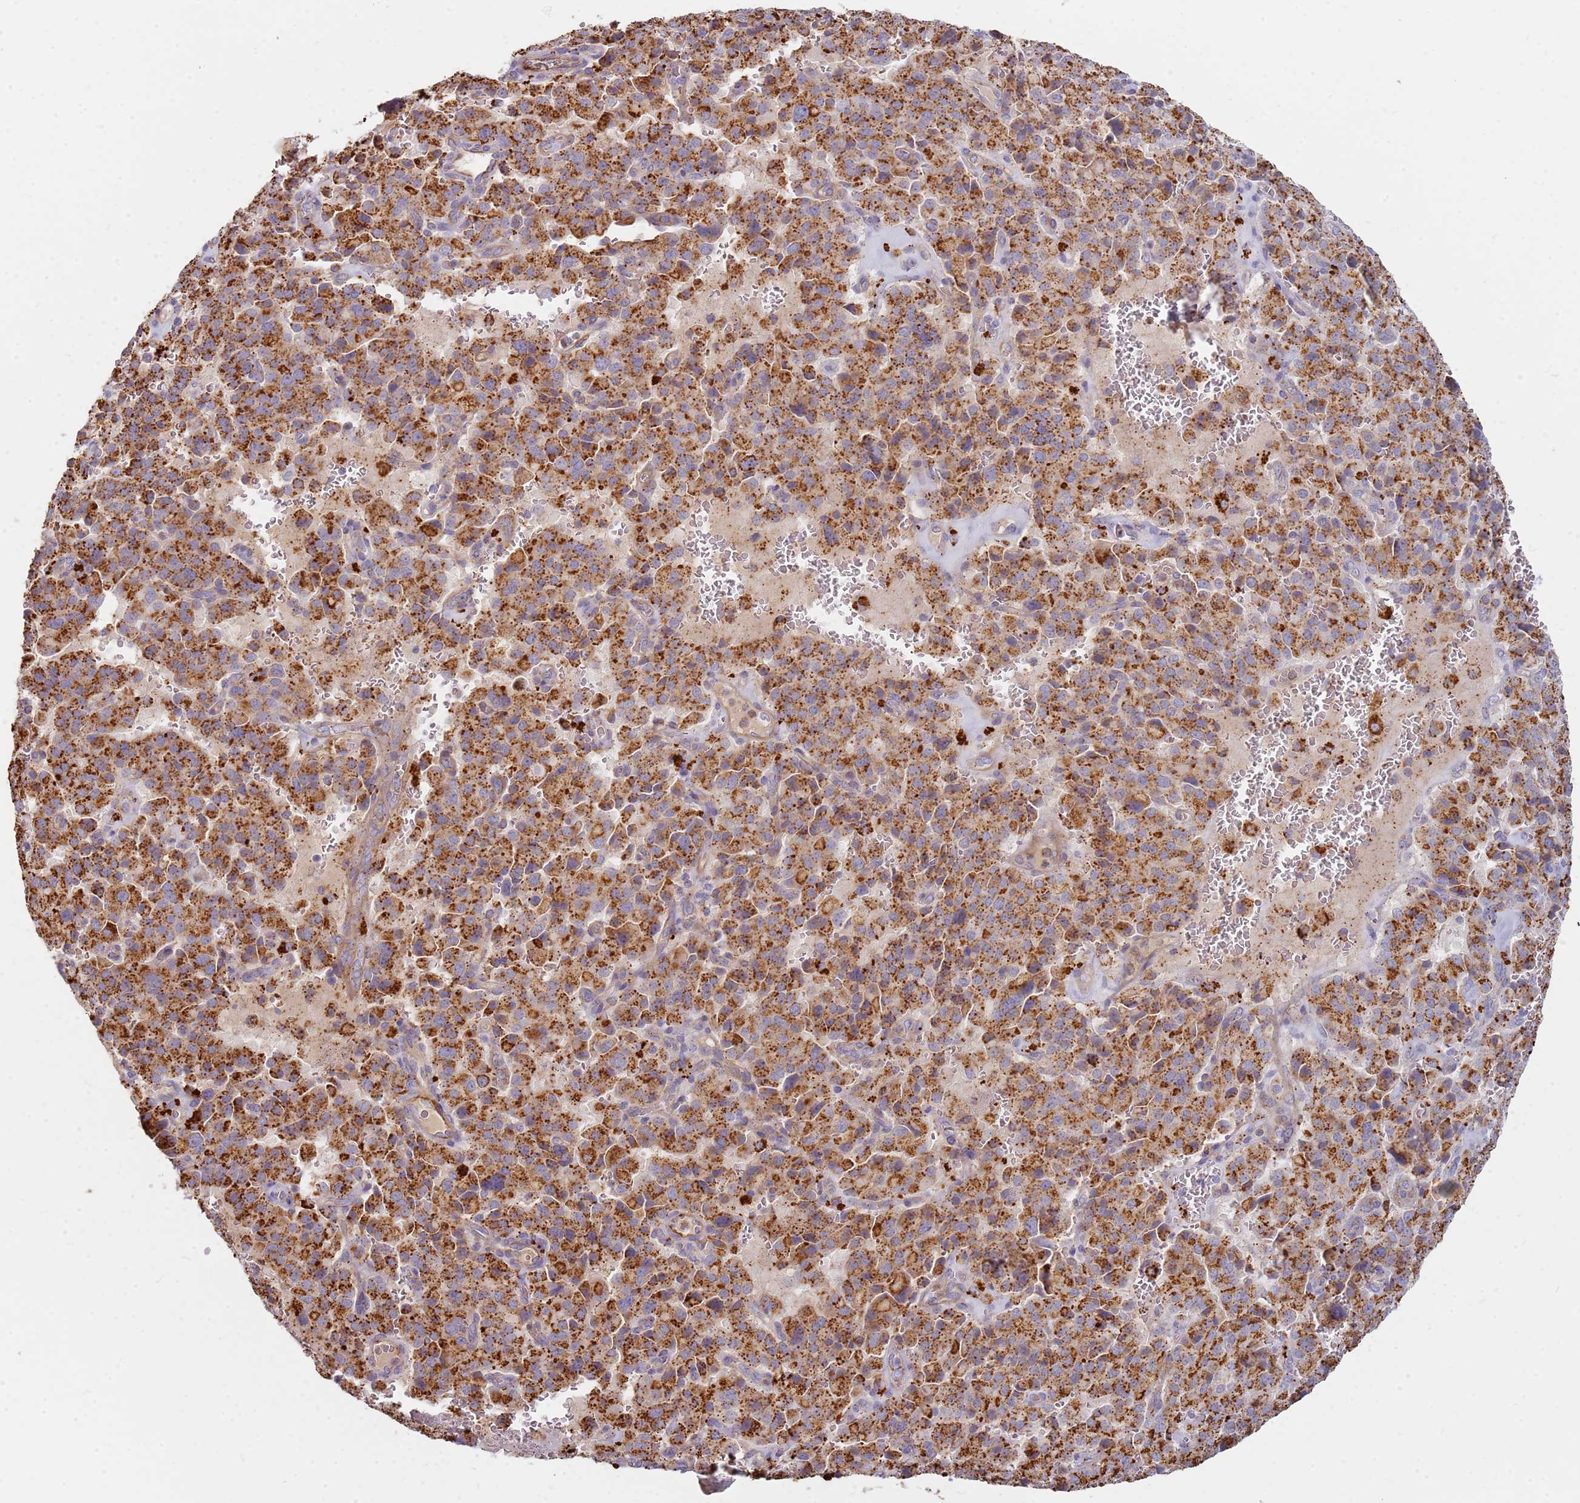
{"staining": {"intensity": "strong", "quantity": ">75%", "location": "cytoplasmic/membranous"}, "tissue": "pancreatic cancer", "cell_type": "Tumor cells", "image_type": "cancer", "snomed": [{"axis": "morphology", "description": "Adenocarcinoma, NOS"}, {"axis": "topography", "description": "Pancreas"}], "caption": "Immunohistochemical staining of adenocarcinoma (pancreatic) shows strong cytoplasmic/membranous protein expression in about >75% of tumor cells. Using DAB (3,3'-diaminobenzidine) (brown) and hematoxylin (blue) stains, captured at high magnification using brightfield microscopy.", "gene": "TMEM229B", "patient": {"sex": "male", "age": 65}}